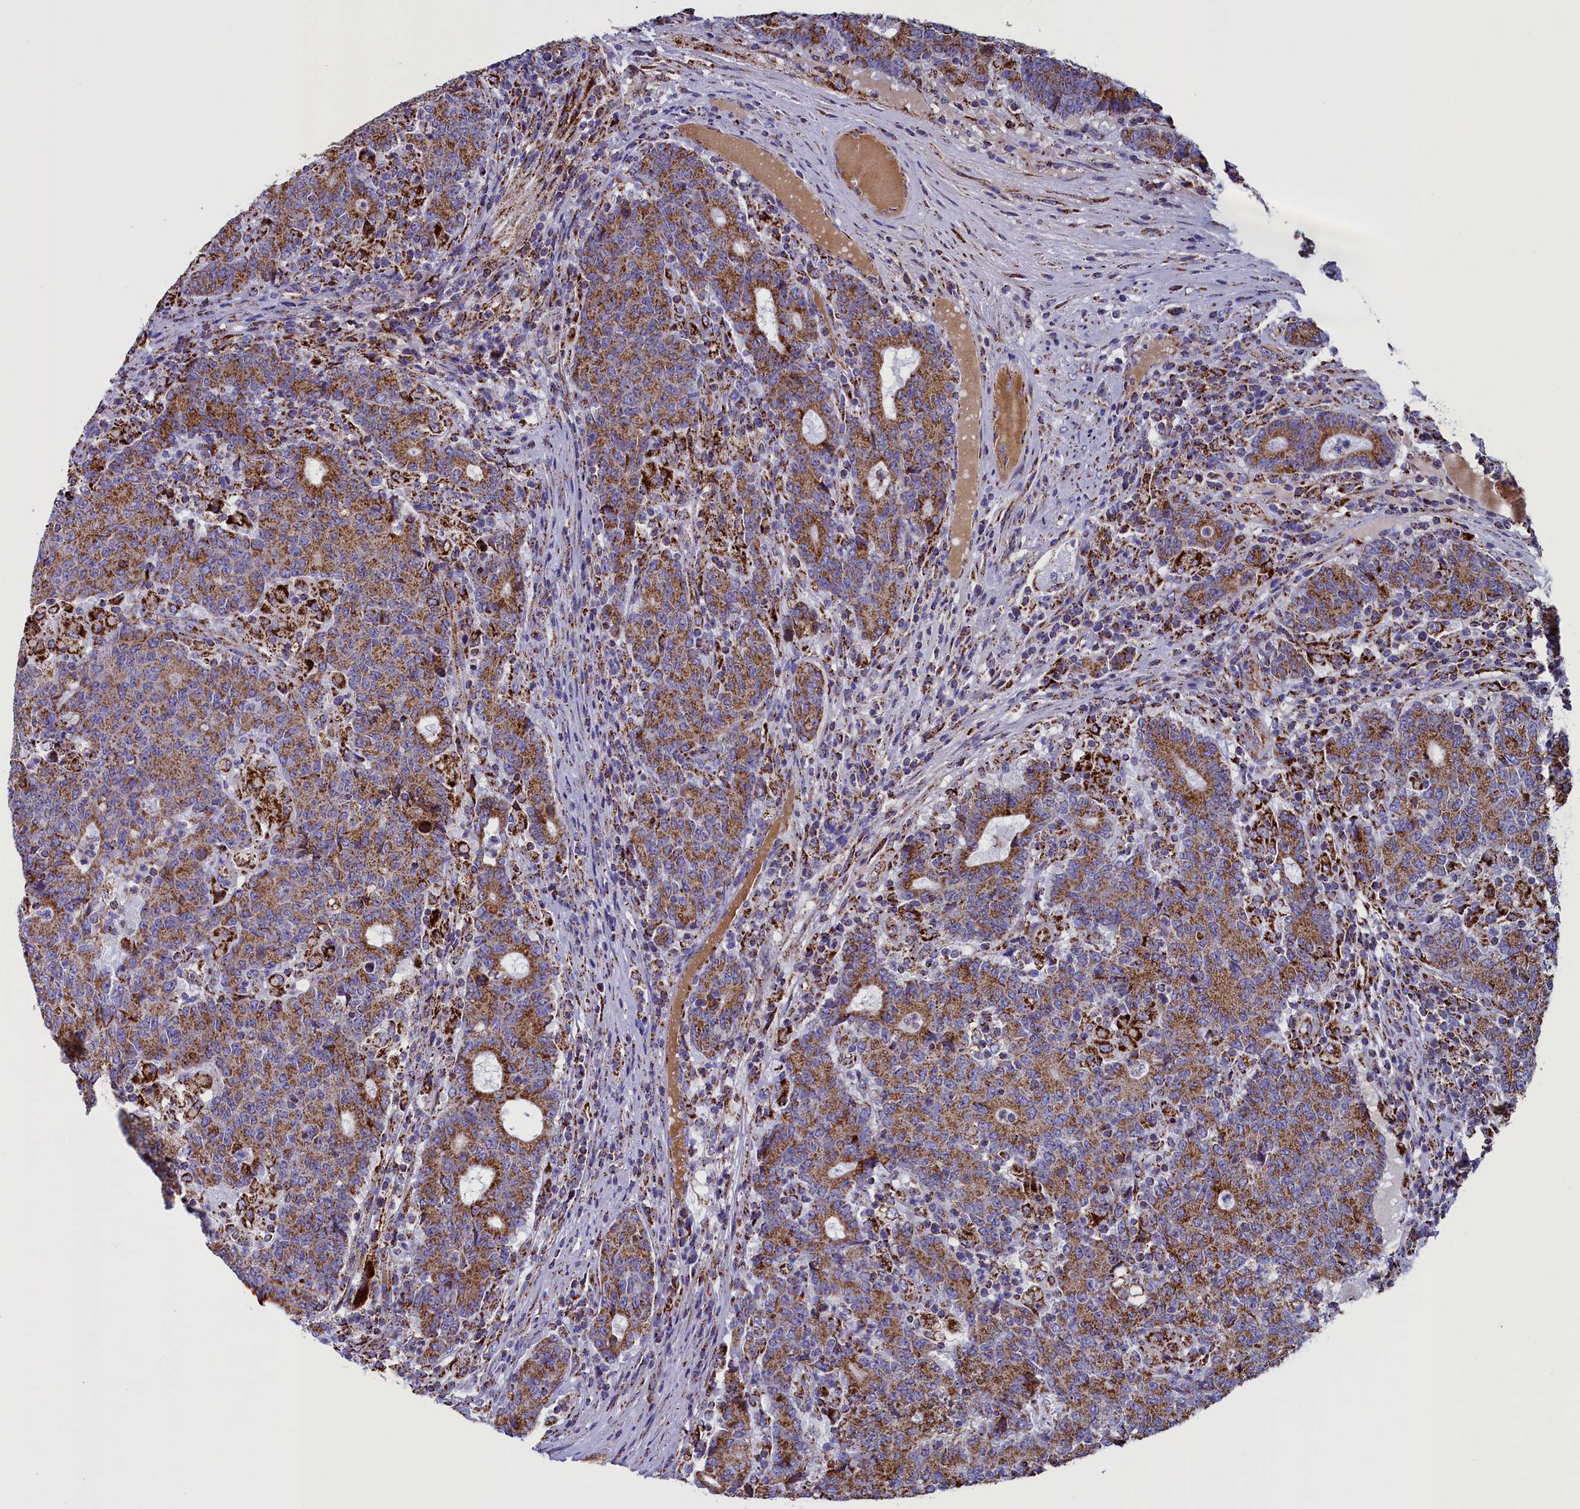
{"staining": {"intensity": "strong", "quantity": ">75%", "location": "cytoplasmic/membranous"}, "tissue": "colorectal cancer", "cell_type": "Tumor cells", "image_type": "cancer", "snomed": [{"axis": "morphology", "description": "Adenocarcinoma, NOS"}, {"axis": "topography", "description": "Colon"}], "caption": "Colorectal cancer stained with a brown dye displays strong cytoplasmic/membranous positive positivity in approximately >75% of tumor cells.", "gene": "SLC39A3", "patient": {"sex": "female", "age": 75}}